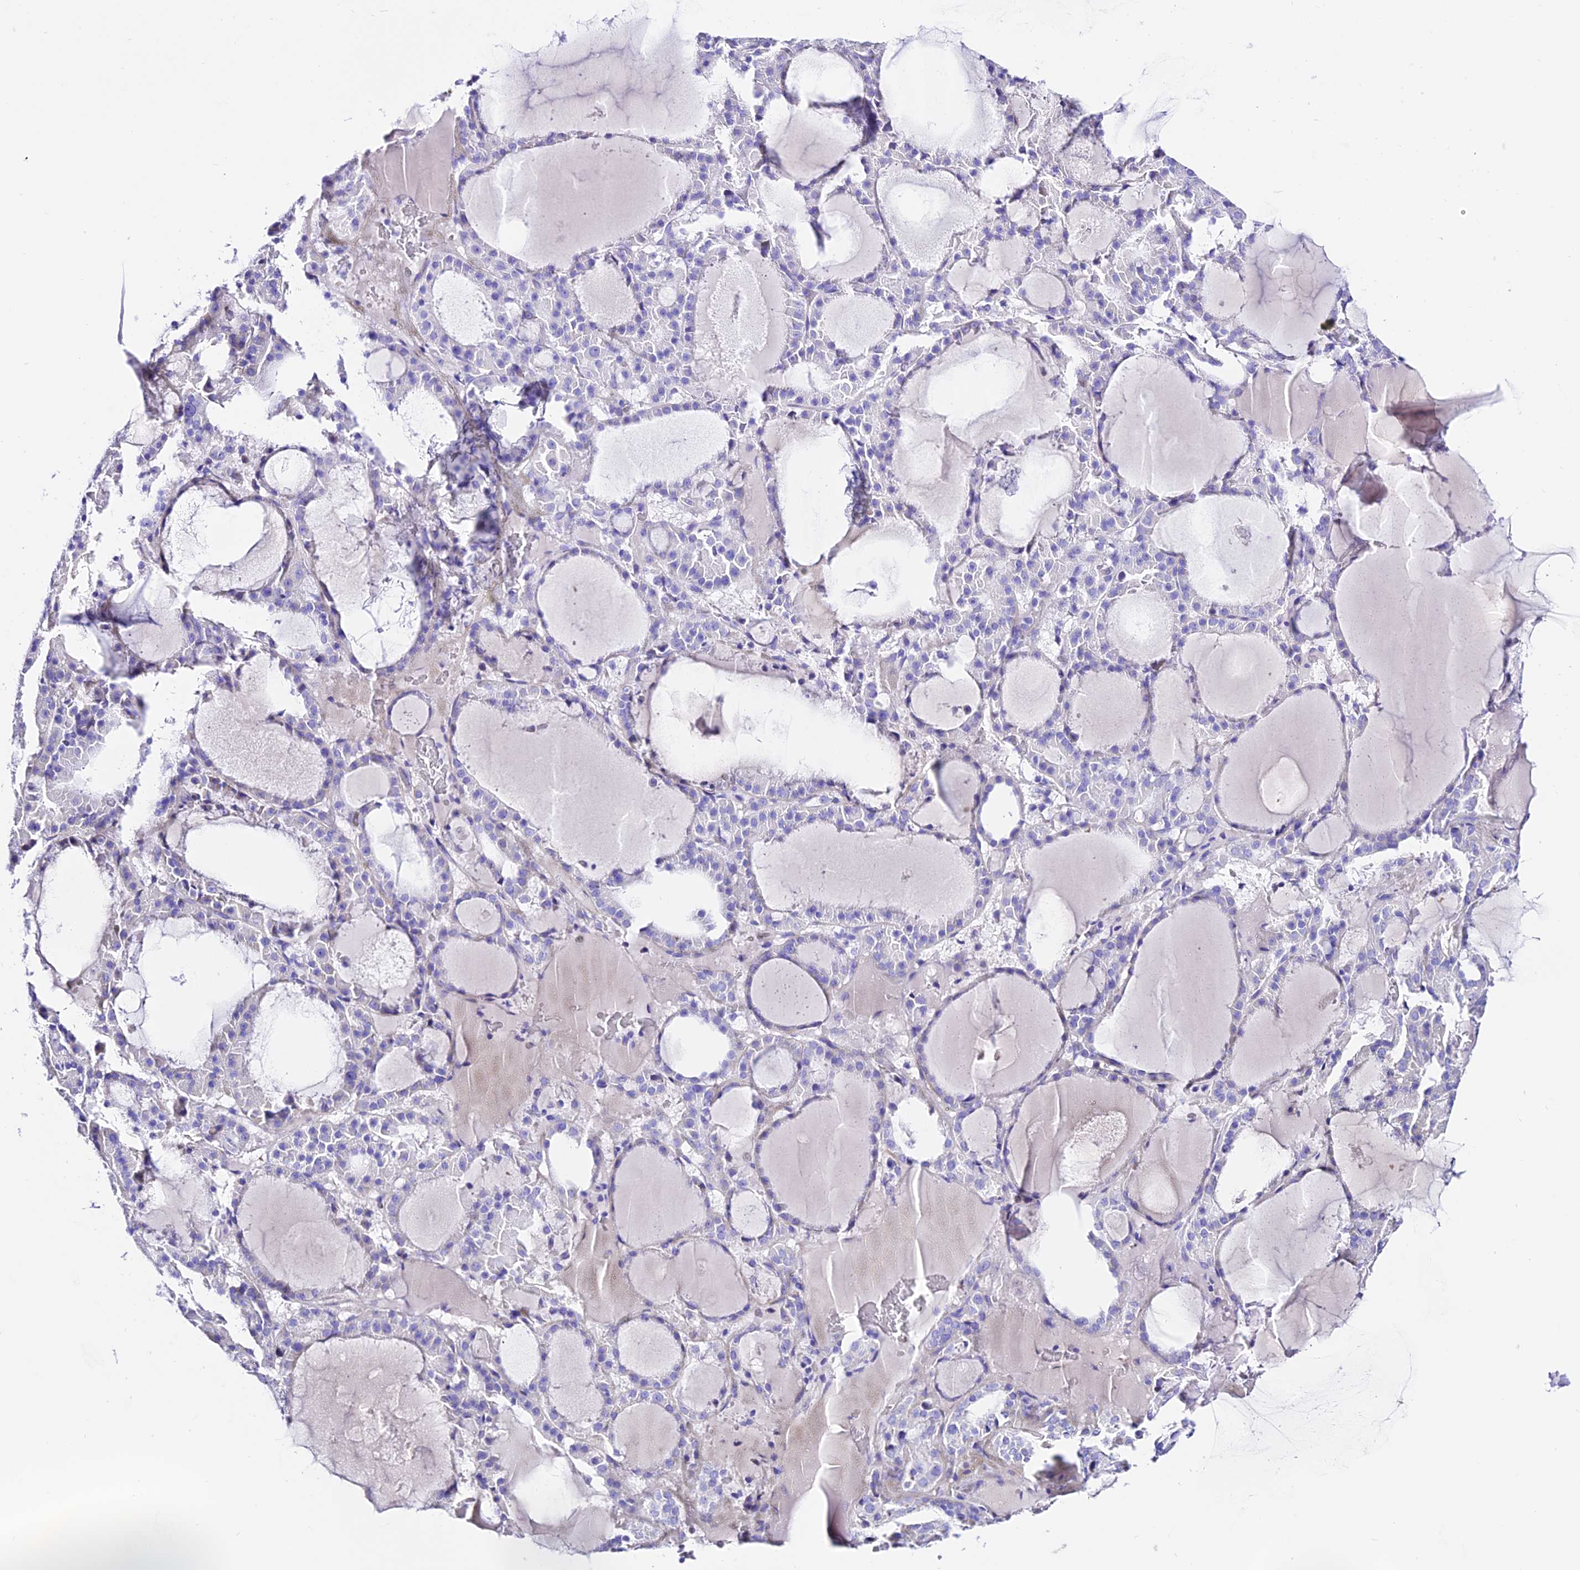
{"staining": {"intensity": "negative", "quantity": "none", "location": "none"}, "tissue": "thyroid gland", "cell_type": "Glandular cells", "image_type": "normal", "snomed": [{"axis": "morphology", "description": "Normal tissue, NOS"}, {"axis": "morphology", "description": "Carcinoma, NOS"}, {"axis": "topography", "description": "Thyroid gland"}], "caption": "Thyroid gland was stained to show a protein in brown. There is no significant expression in glandular cells. (DAB (3,3'-diaminobenzidine) IHC, high magnification).", "gene": "TRMT44", "patient": {"sex": "female", "age": 86}}